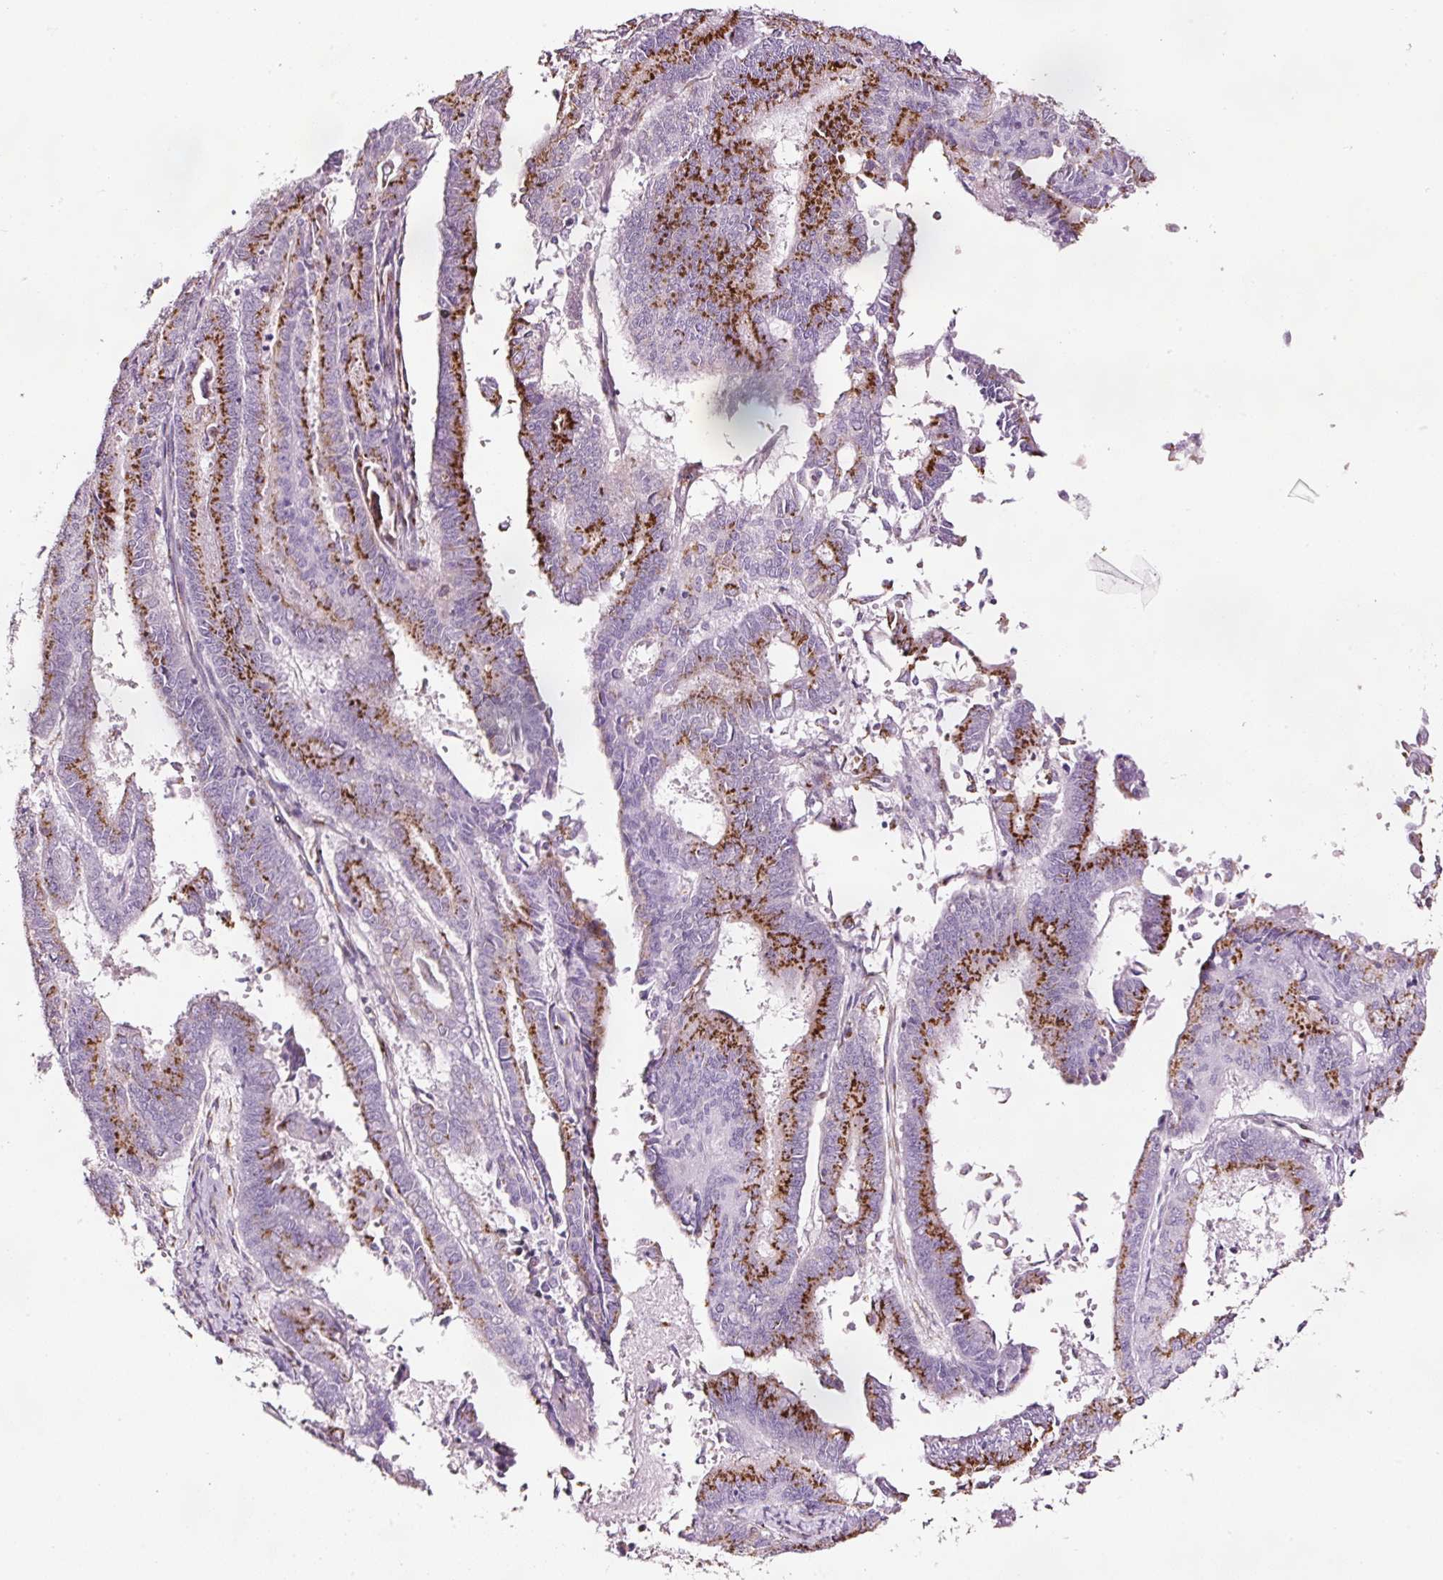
{"staining": {"intensity": "strong", "quantity": ">75%", "location": "cytoplasmic/membranous"}, "tissue": "endometrial cancer", "cell_type": "Tumor cells", "image_type": "cancer", "snomed": [{"axis": "morphology", "description": "Adenocarcinoma, NOS"}, {"axis": "topography", "description": "Endometrium"}], "caption": "A high-resolution micrograph shows immunohistochemistry (IHC) staining of adenocarcinoma (endometrial), which demonstrates strong cytoplasmic/membranous expression in about >75% of tumor cells. (Brightfield microscopy of DAB IHC at high magnification).", "gene": "SDF4", "patient": {"sex": "female", "age": 59}}